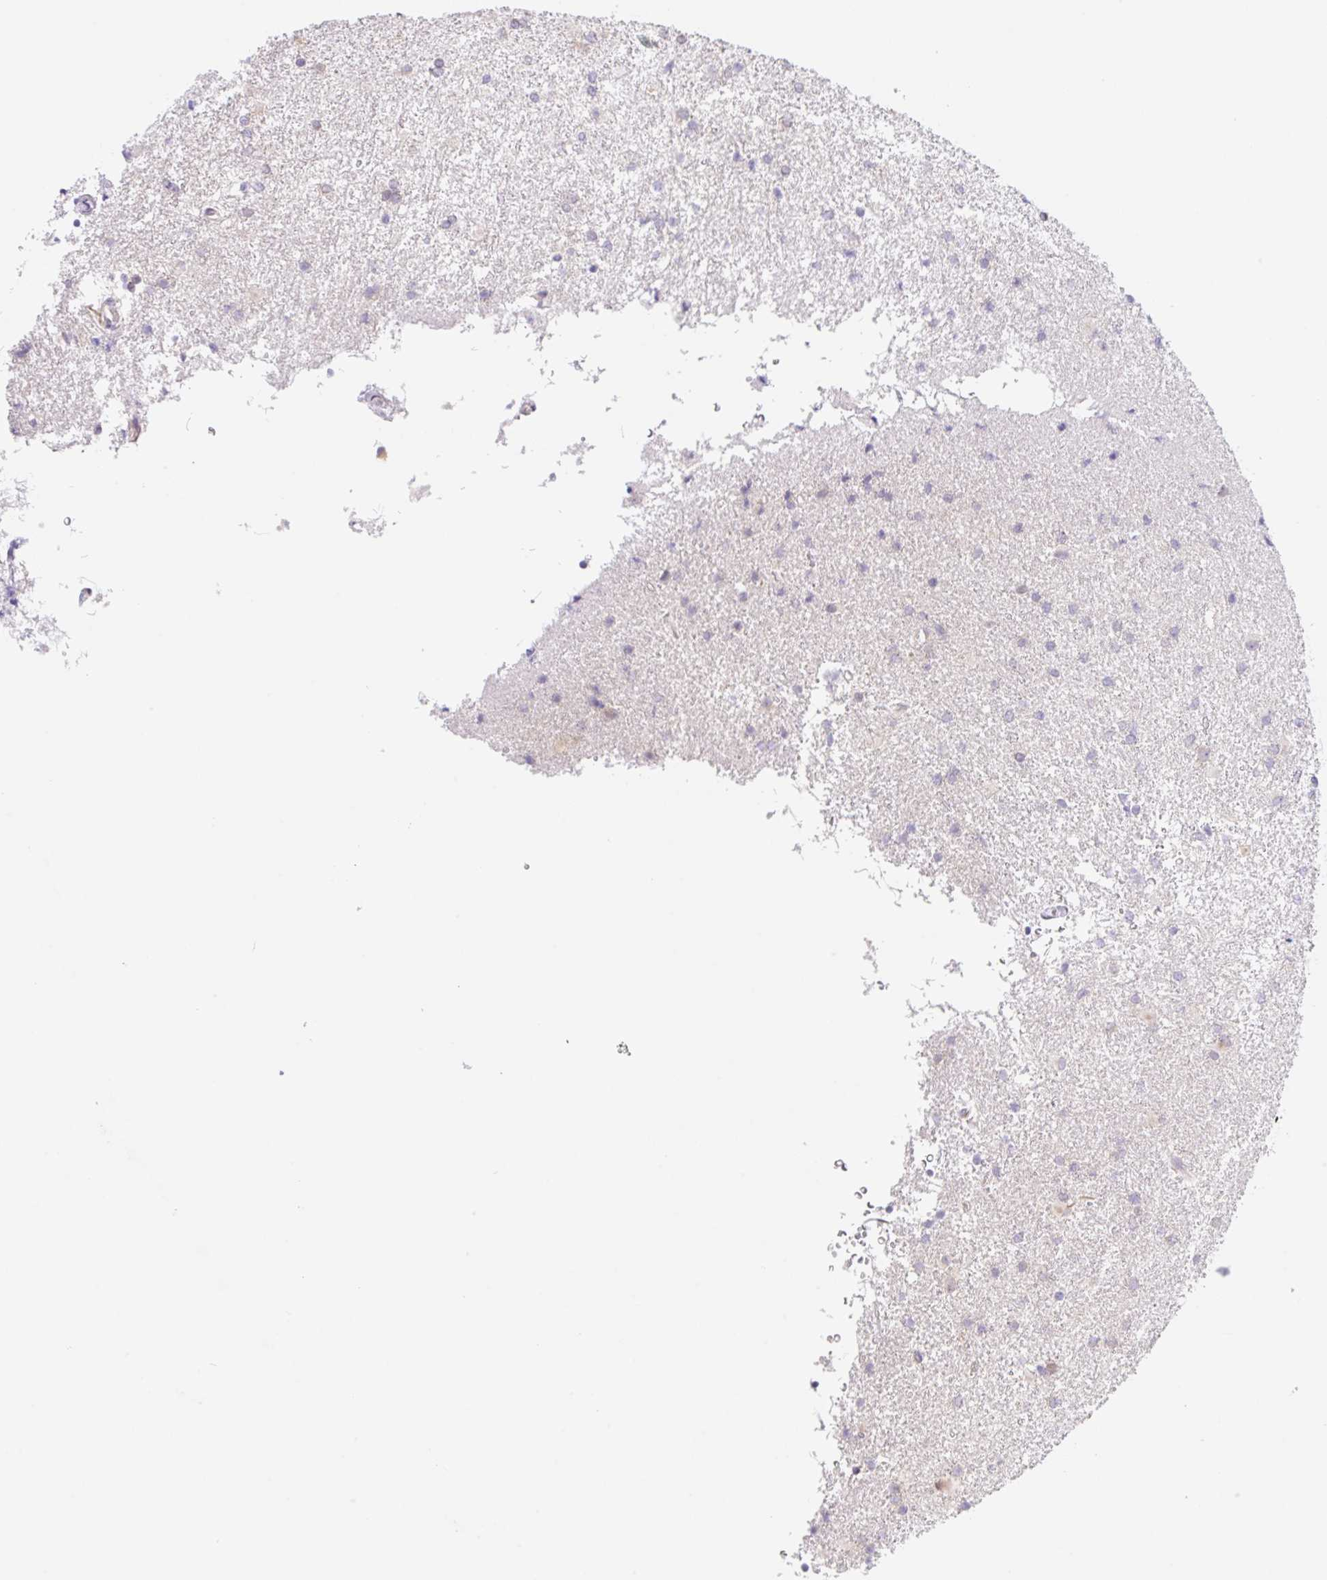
{"staining": {"intensity": "negative", "quantity": "none", "location": "none"}, "tissue": "glioma", "cell_type": "Tumor cells", "image_type": "cancer", "snomed": [{"axis": "morphology", "description": "Glioma, malignant, High grade"}, {"axis": "topography", "description": "Brain"}], "caption": "The image reveals no staining of tumor cells in high-grade glioma (malignant).", "gene": "TBPL2", "patient": {"sex": "female", "age": 50}}